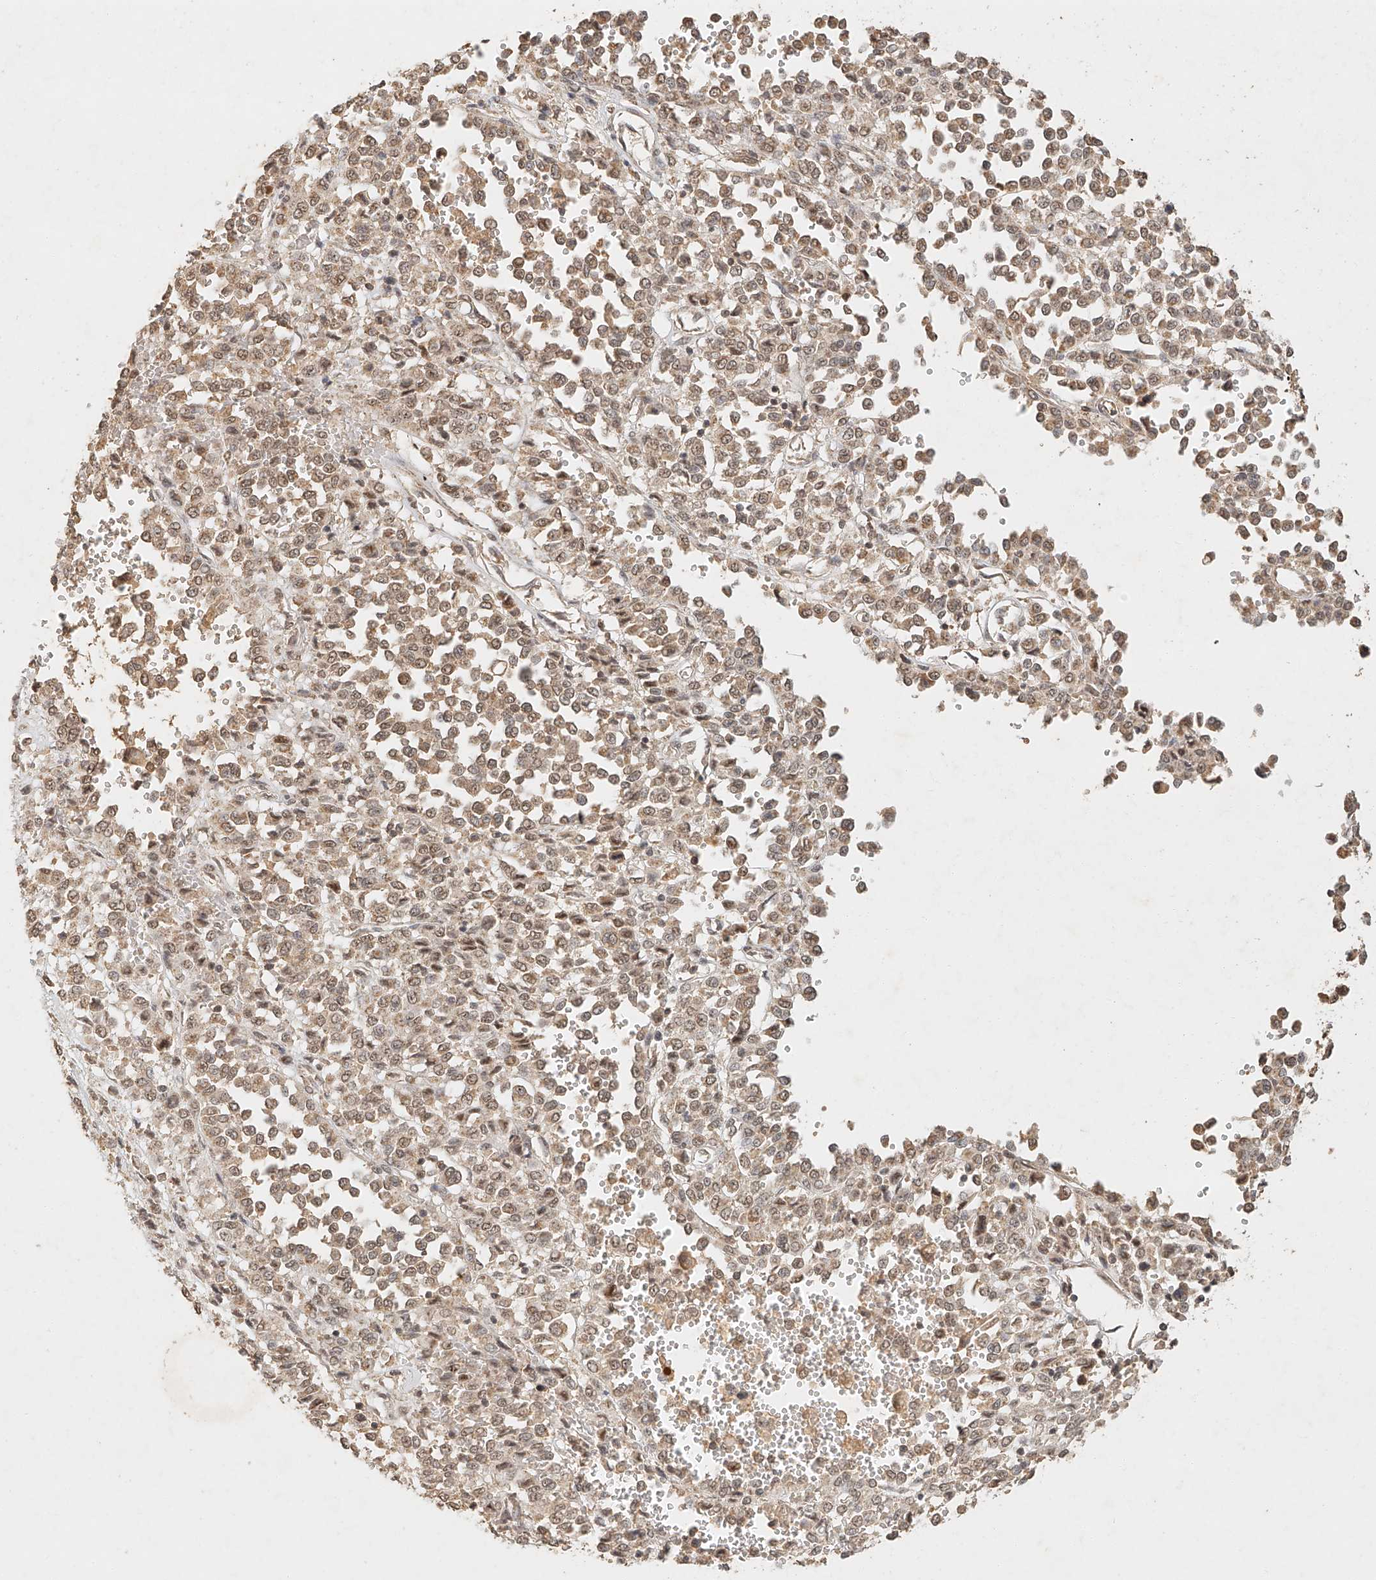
{"staining": {"intensity": "moderate", "quantity": ">75%", "location": "cytoplasmic/membranous,nuclear"}, "tissue": "melanoma", "cell_type": "Tumor cells", "image_type": "cancer", "snomed": [{"axis": "morphology", "description": "Malignant melanoma, Metastatic site"}, {"axis": "topography", "description": "Pancreas"}], "caption": "Melanoma tissue demonstrates moderate cytoplasmic/membranous and nuclear positivity in about >75% of tumor cells, visualized by immunohistochemistry.", "gene": "CXorf58", "patient": {"sex": "female", "age": 30}}